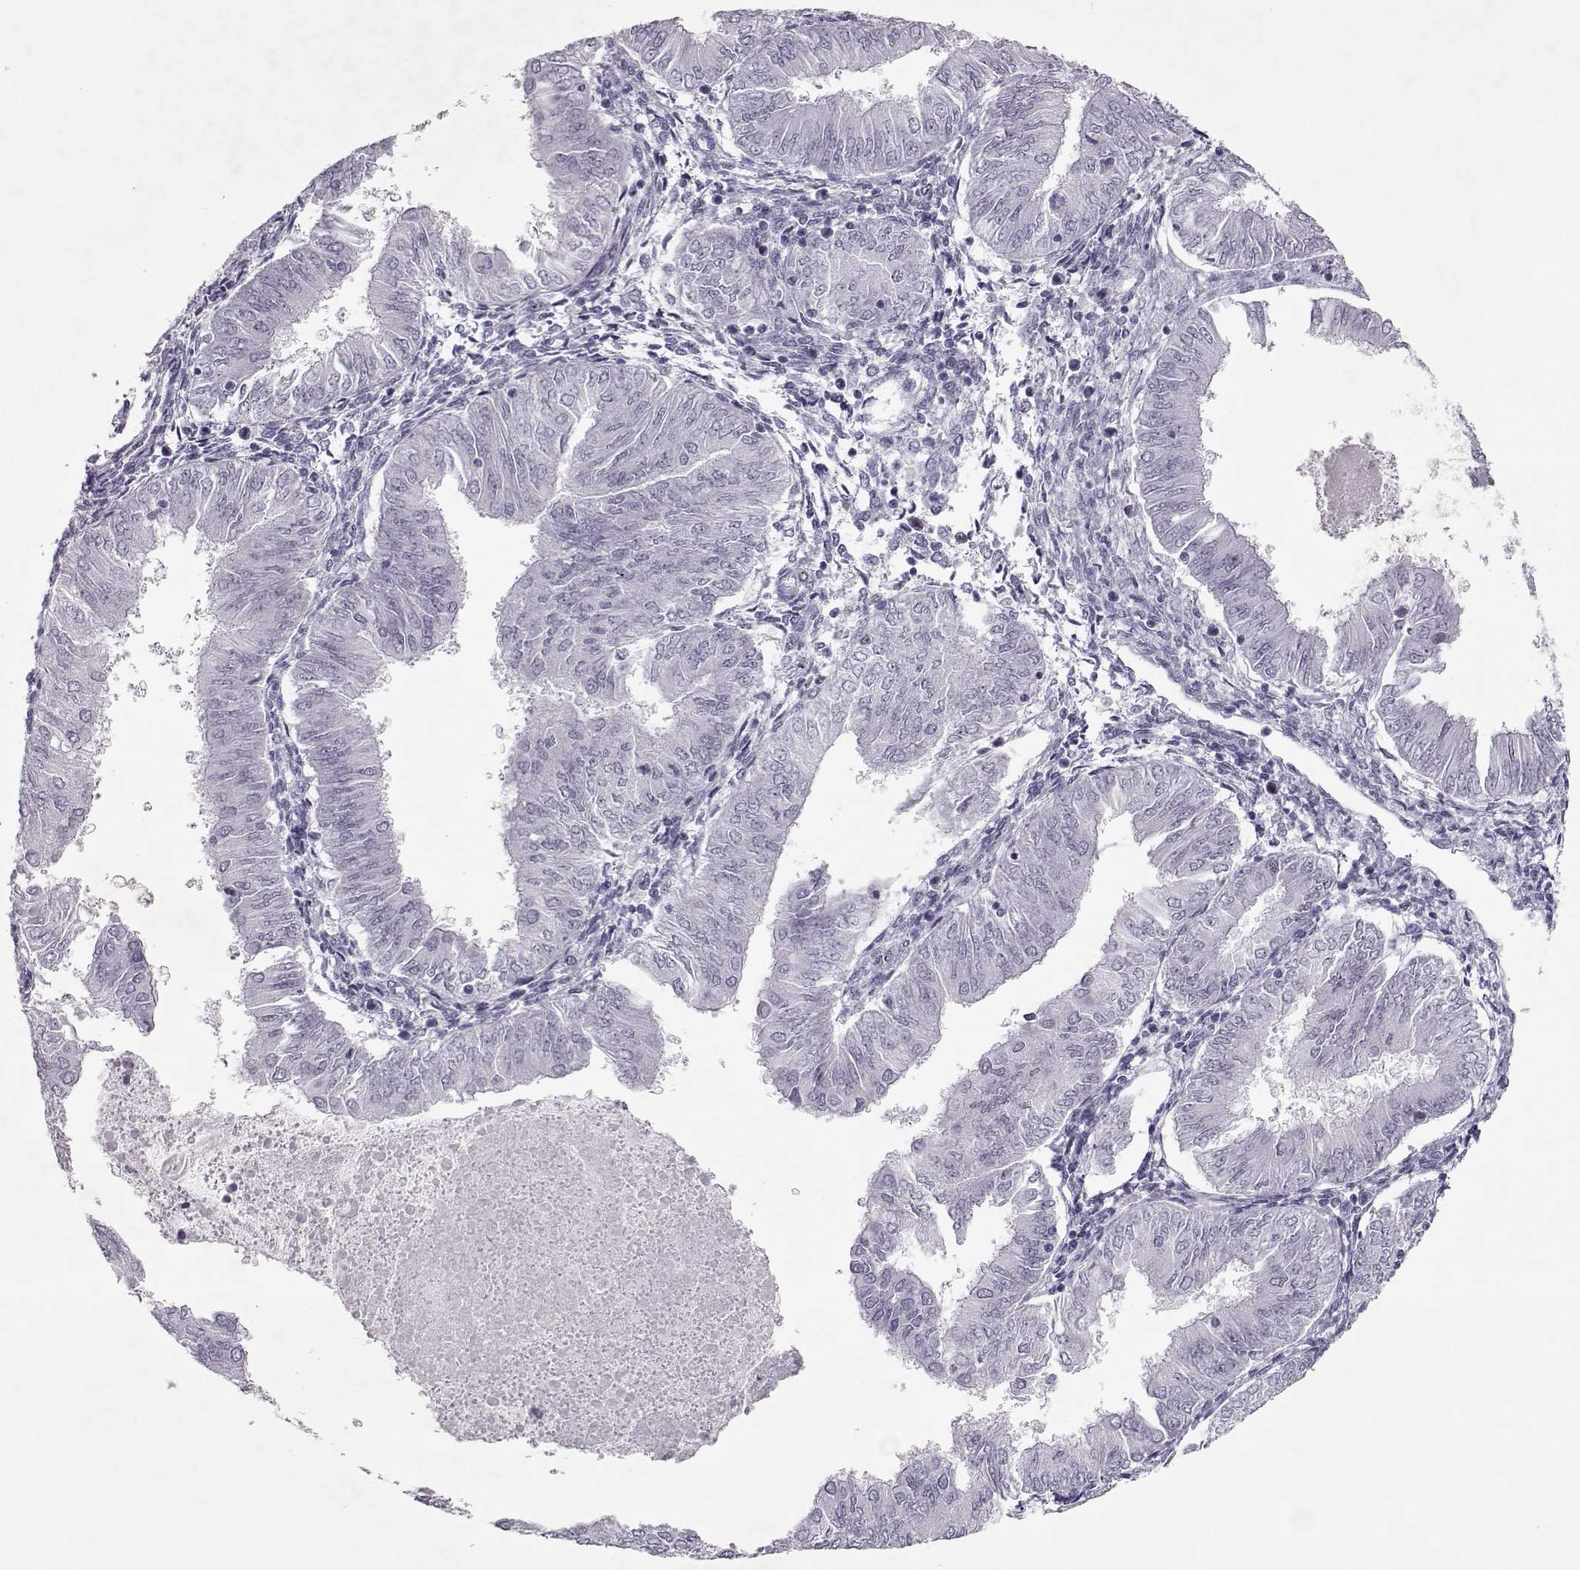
{"staining": {"intensity": "negative", "quantity": "none", "location": "none"}, "tissue": "endometrial cancer", "cell_type": "Tumor cells", "image_type": "cancer", "snomed": [{"axis": "morphology", "description": "Adenocarcinoma, NOS"}, {"axis": "topography", "description": "Endometrium"}], "caption": "Micrograph shows no significant protein positivity in tumor cells of adenocarcinoma (endometrial).", "gene": "SGO1", "patient": {"sex": "female", "age": 53}}